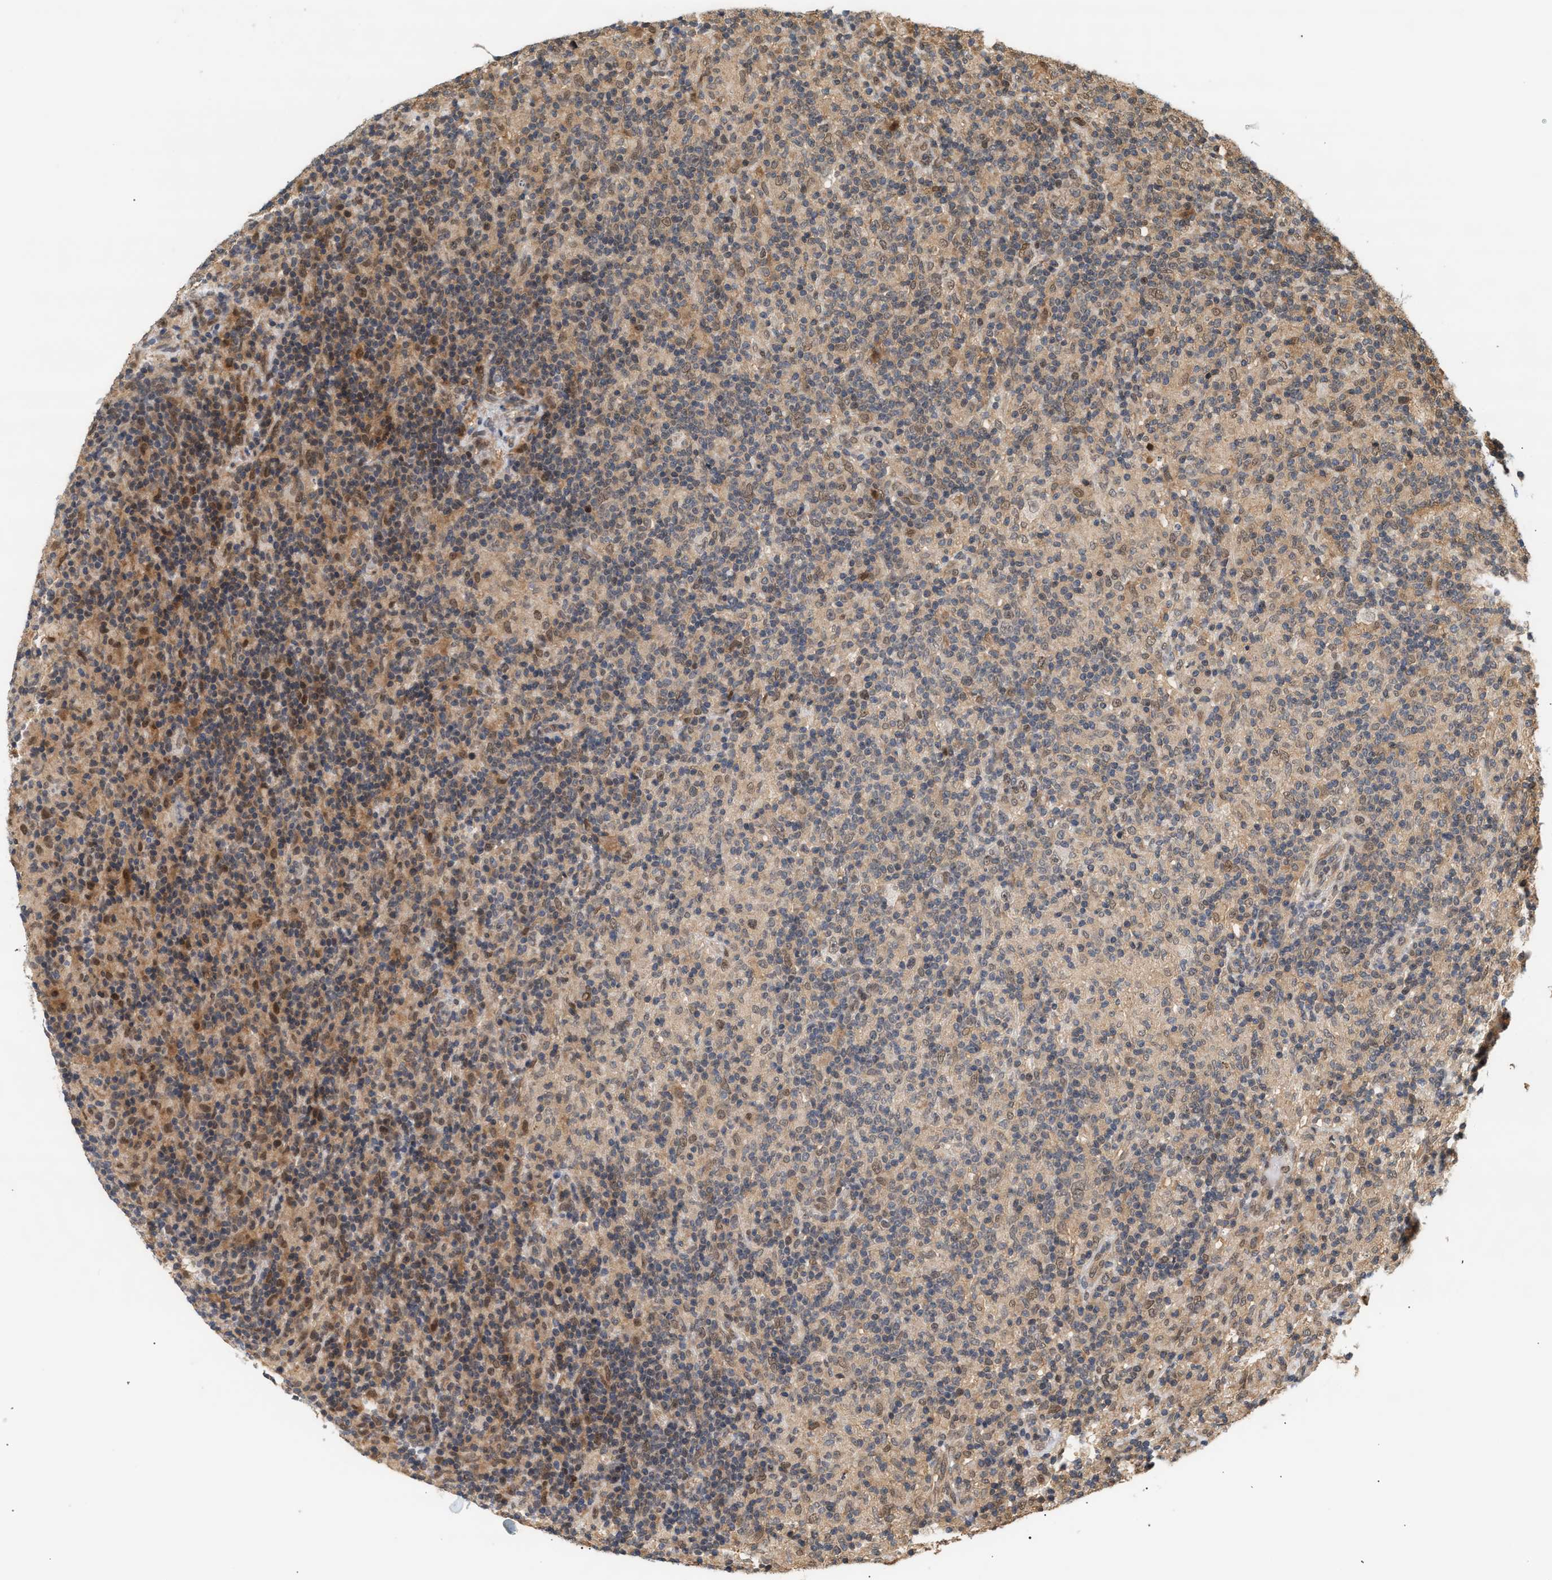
{"staining": {"intensity": "moderate", "quantity": "25%-75%", "location": "nuclear"}, "tissue": "lymphoma", "cell_type": "Tumor cells", "image_type": "cancer", "snomed": [{"axis": "morphology", "description": "Hodgkin's disease, NOS"}, {"axis": "topography", "description": "Lymph node"}], "caption": "Immunohistochemical staining of Hodgkin's disease displays medium levels of moderate nuclear protein expression in approximately 25%-75% of tumor cells.", "gene": "ABHD5", "patient": {"sex": "male", "age": 70}}